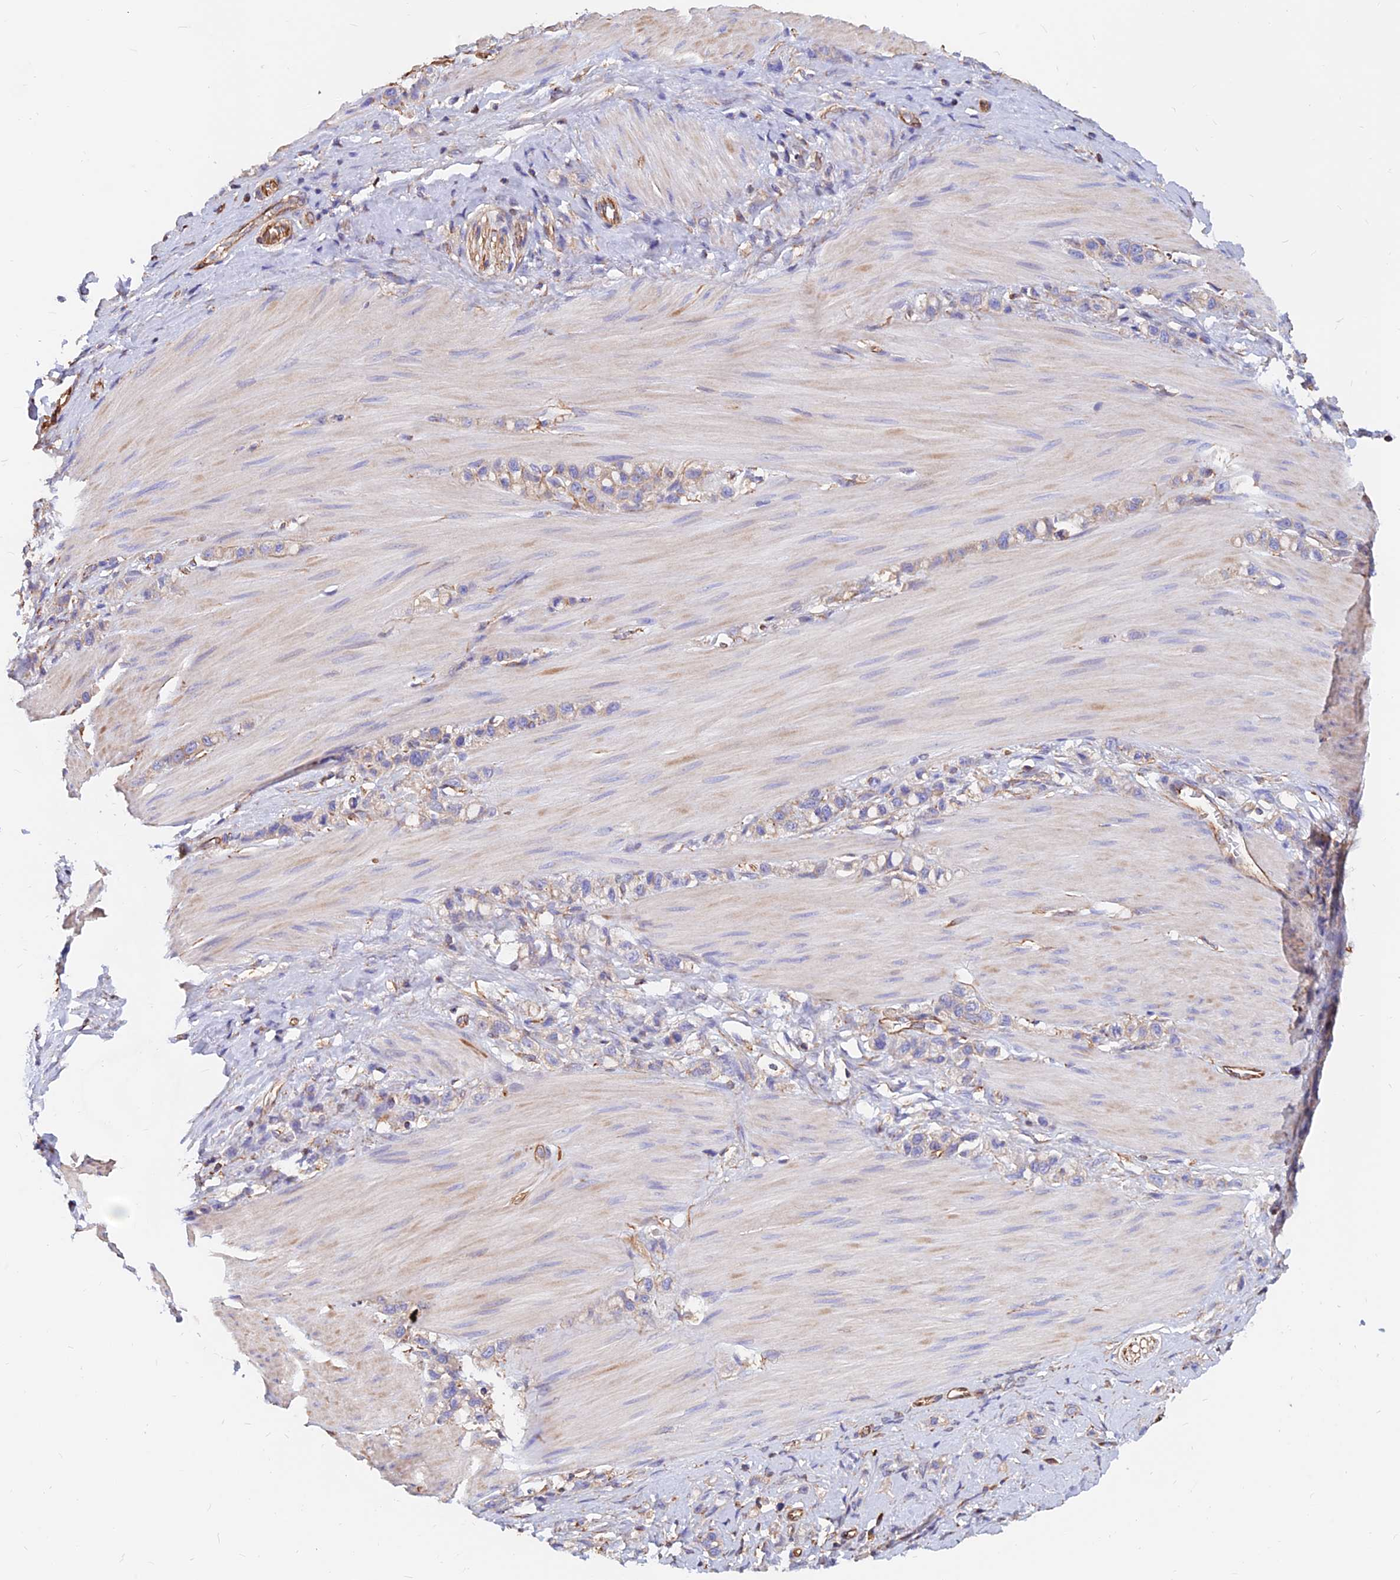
{"staining": {"intensity": "negative", "quantity": "none", "location": "none"}, "tissue": "stomach cancer", "cell_type": "Tumor cells", "image_type": "cancer", "snomed": [{"axis": "morphology", "description": "Adenocarcinoma, NOS"}, {"axis": "topography", "description": "Stomach"}], "caption": "Protein analysis of stomach cancer (adenocarcinoma) displays no significant staining in tumor cells. (DAB (3,3'-diaminobenzidine) IHC, high magnification).", "gene": "CDK18", "patient": {"sex": "female", "age": 65}}